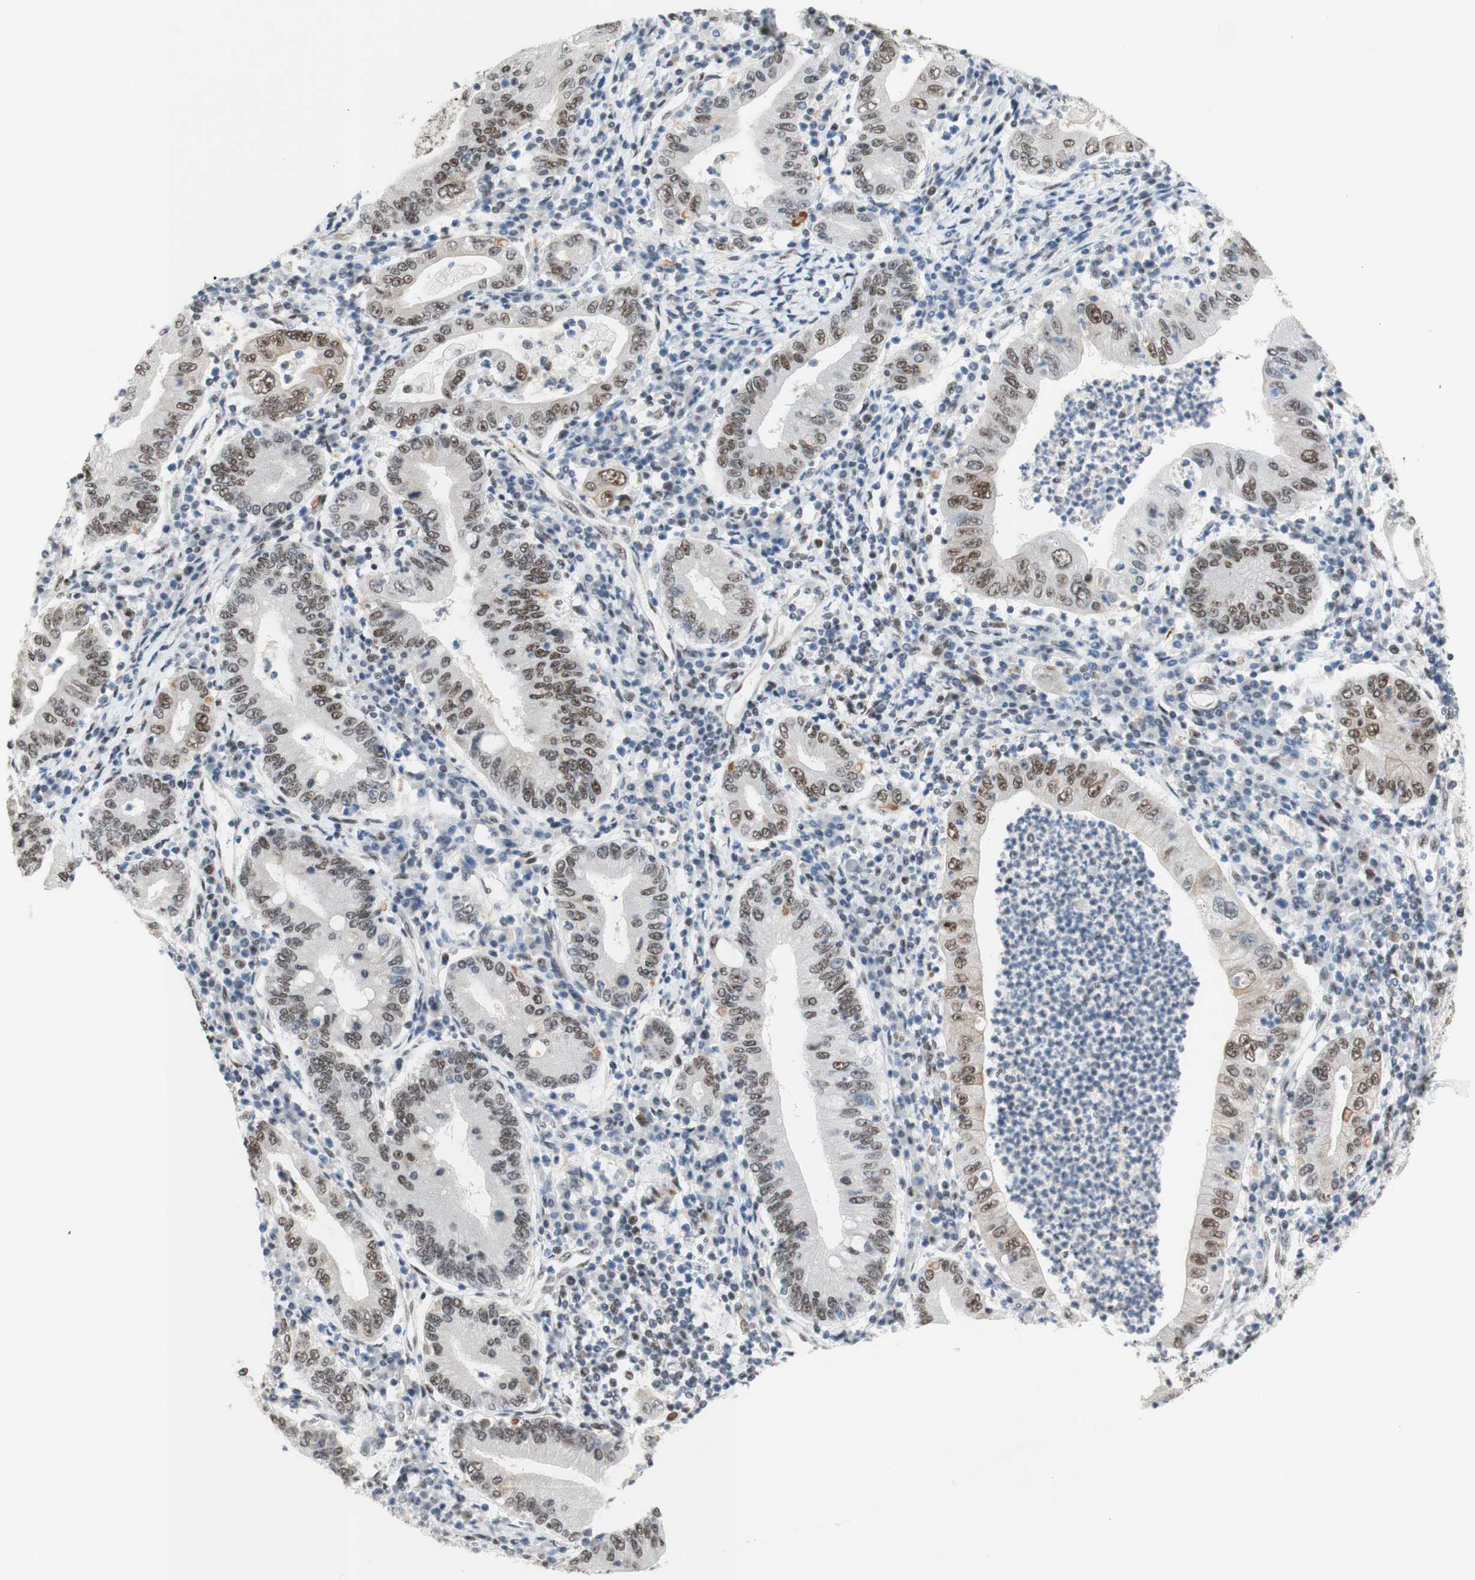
{"staining": {"intensity": "weak", "quantity": ">75%", "location": "nuclear"}, "tissue": "stomach cancer", "cell_type": "Tumor cells", "image_type": "cancer", "snomed": [{"axis": "morphology", "description": "Normal tissue, NOS"}, {"axis": "morphology", "description": "Adenocarcinoma, NOS"}, {"axis": "topography", "description": "Esophagus"}, {"axis": "topography", "description": "Stomach, upper"}, {"axis": "topography", "description": "Peripheral nerve tissue"}], "caption": "High-magnification brightfield microscopy of stomach adenocarcinoma stained with DAB (3,3'-diaminobenzidine) (brown) and counterstained with hematoxylin (blue). tumor cells exhibit weak nuclear staining is identified in approximately>75% of cells.", "gene": "PRPF19", "patient": {"sex": "male", "age": 62}}